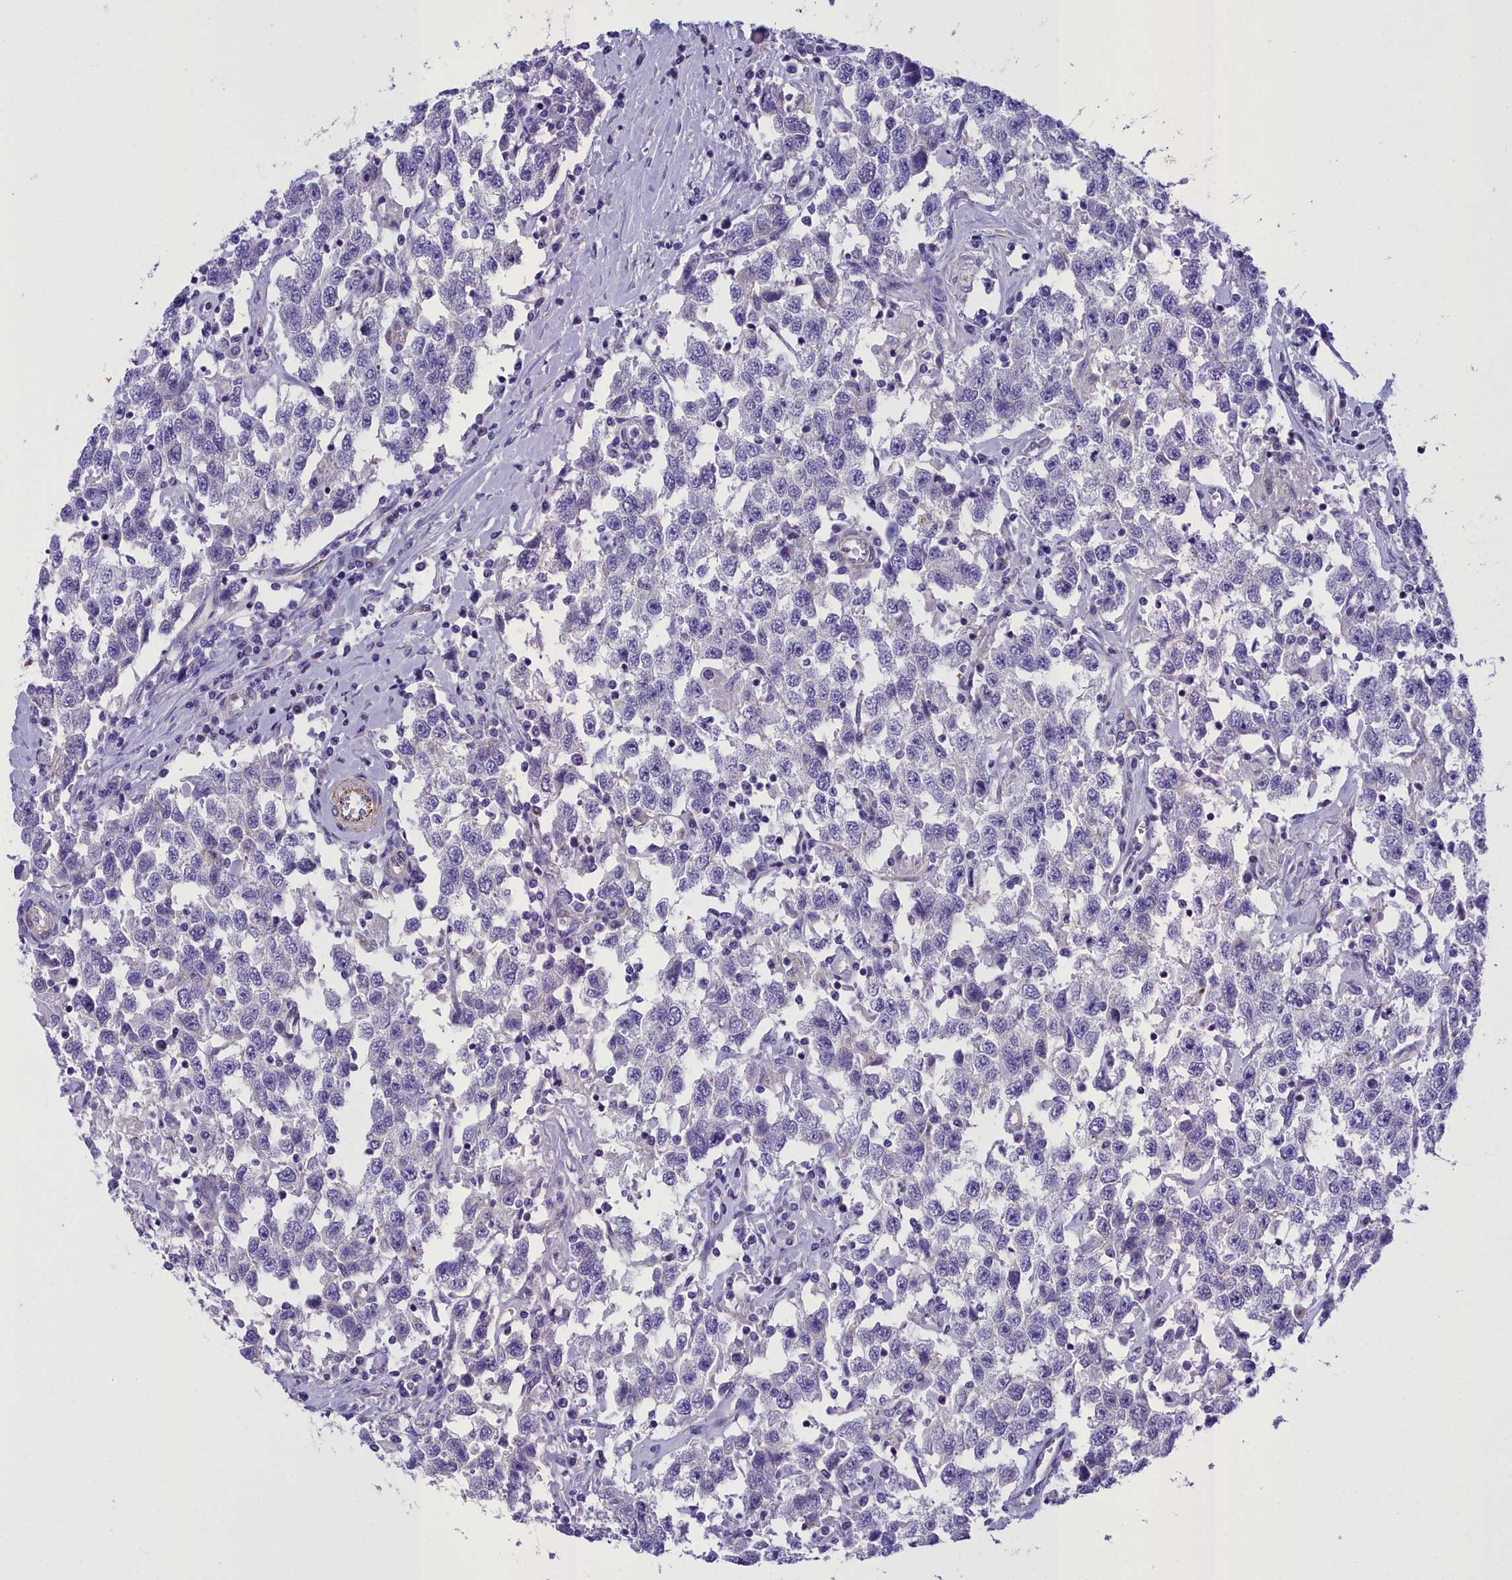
{"staining": {"intensity": "negative", "quantity": "none", "location": "none"}, "tissue": "testis cancer", "cell_type": "Tumor cells", "image_type": "cancer", "snomed": [{"axis": "morphology", "description": "Seminoma, NOS"}, {"axis": "topography", "description": "Testis"}], "caption": "An IHC photomicrograph of testis cancer is shown. There is no staining in tumor cells of testis cancer.", "gene": "GFRA1", "patient": {"sex": "male", "age": 41}}